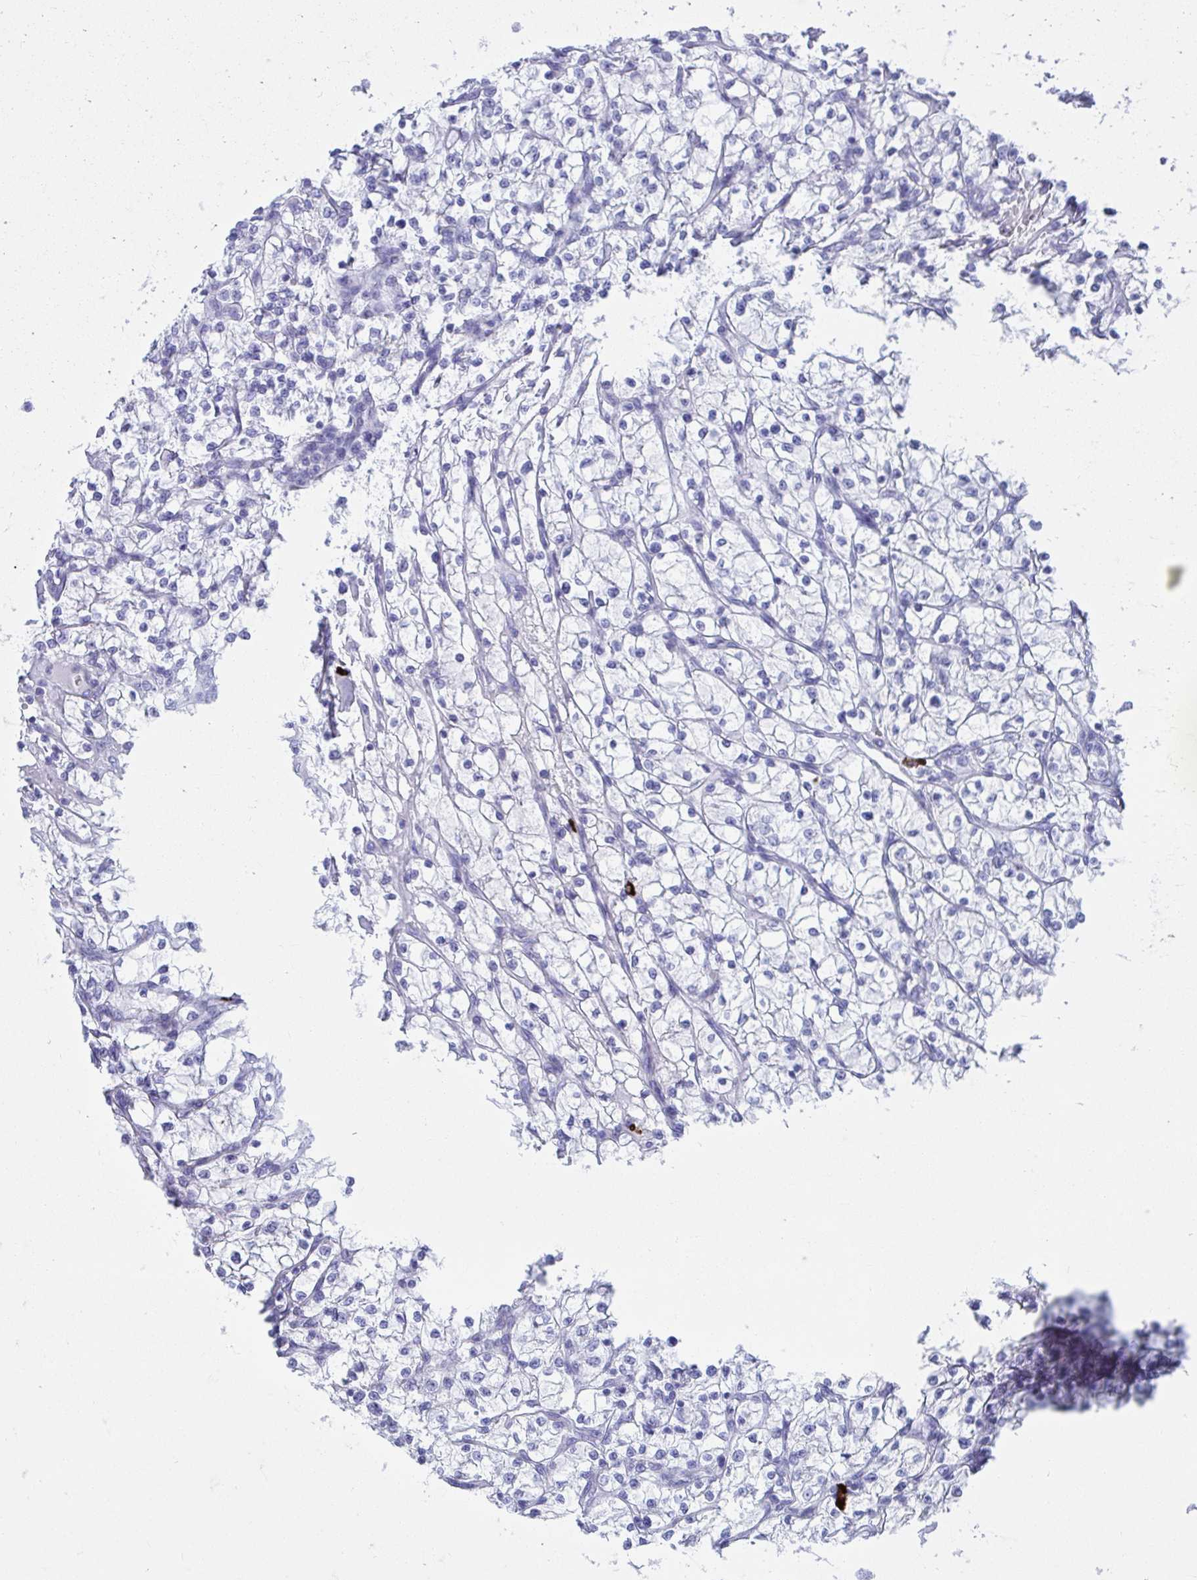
{"staining": {"intensity": "negative", "quantity": "none", "location": "none"}, "tissue": "renal cancer", "cell_type": "Tumor cells", "image_type": "cancer", "snomed": [{"axis": "morphology", "description": "Adenocarcinoma, NOS"}, {"axis": "topography", "description": "Kidney"}], "caption": "A micrograph of human adenocarcinoma (renal) is negative for staining in tumor cells.", "gene": "SHISA8", "patient": {"sex": "female", "age": 64}}